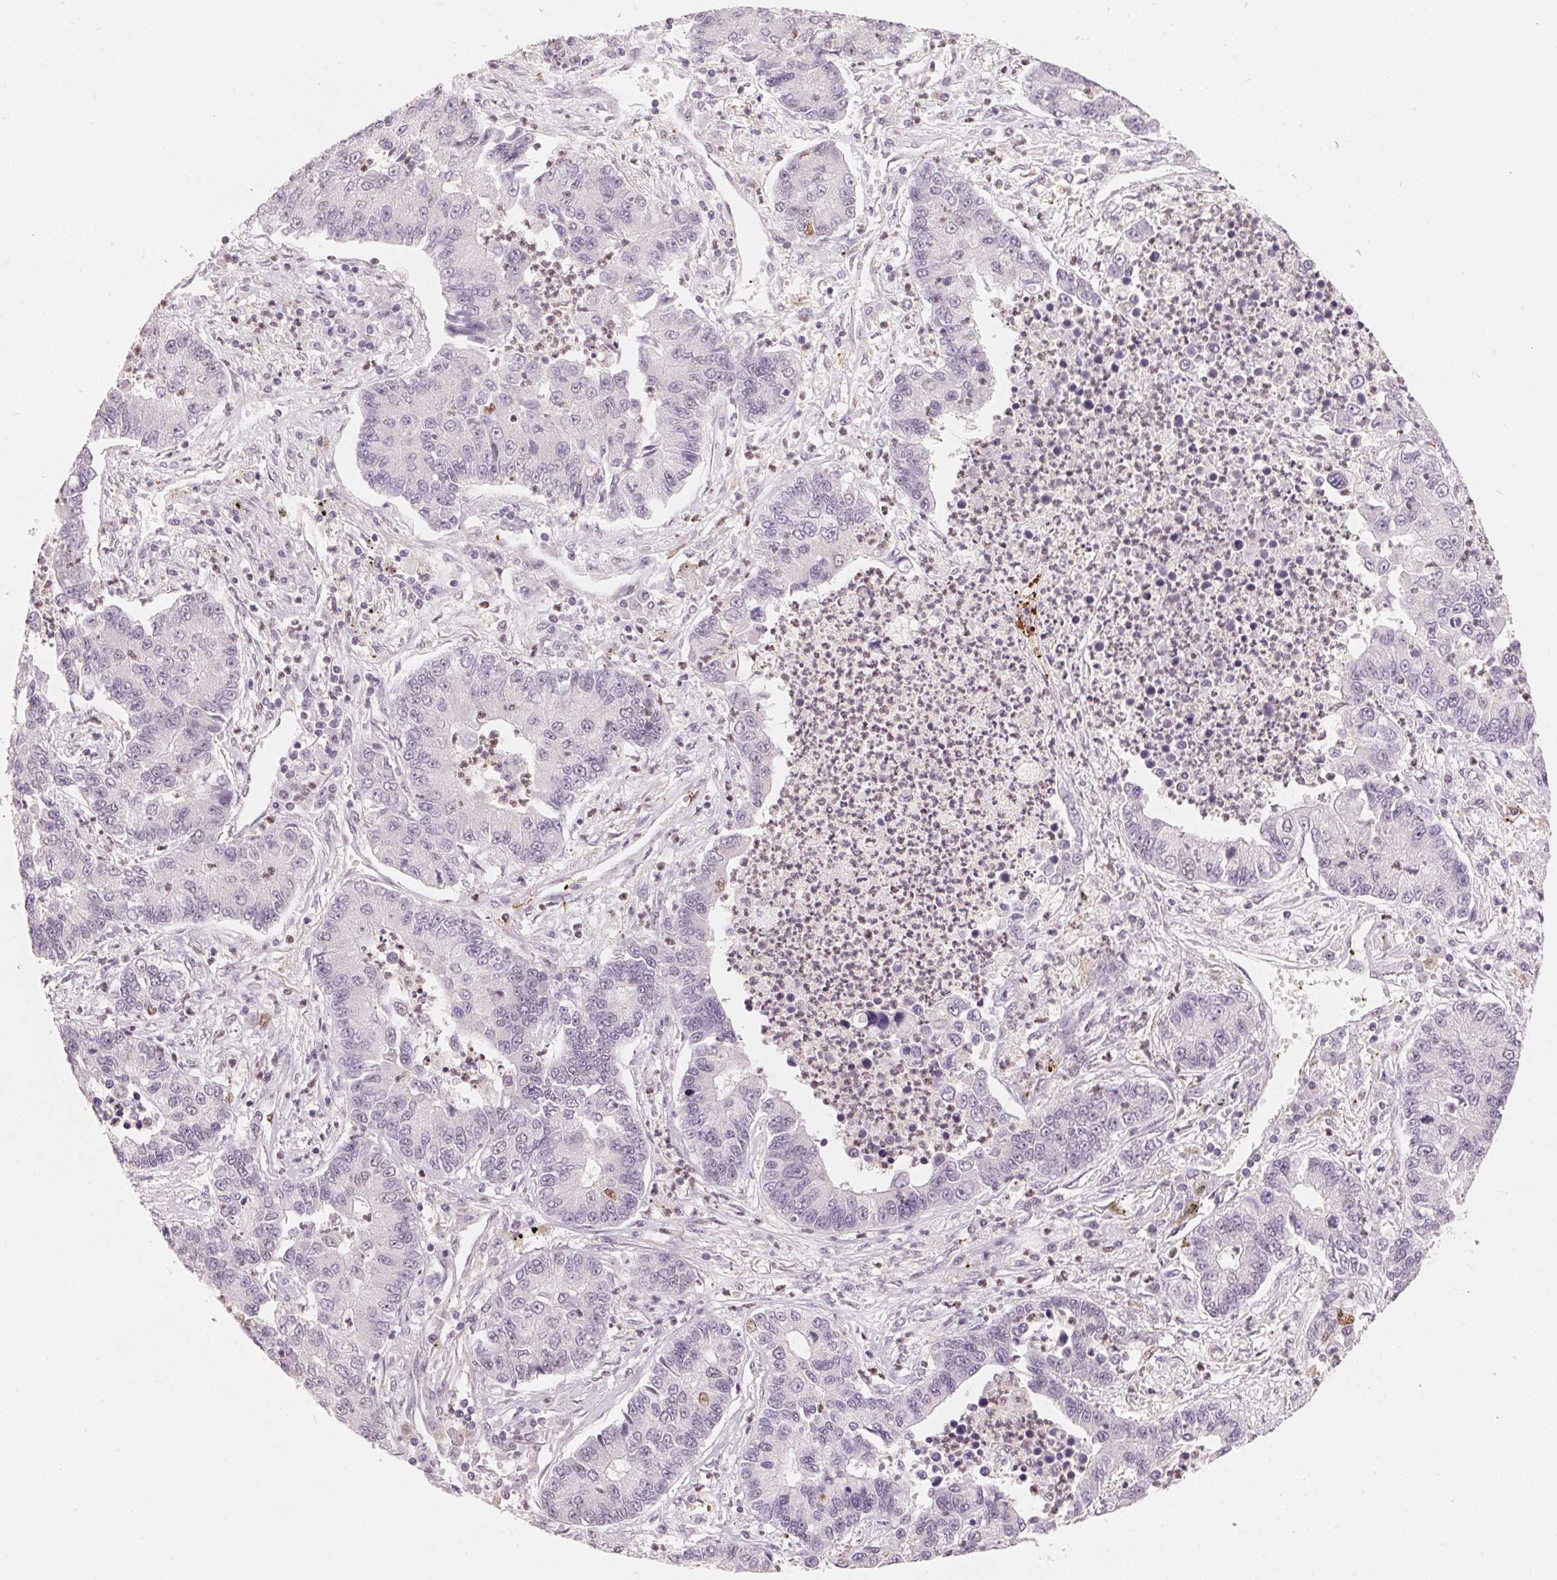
{"staining": {"intensity": "negative", "quantity": "none", "location": "none"}, "tissue": "lung cancer", "cell_type": "Tumor cells", "image_type": "cancer", "snomed": [{"axis": "morphology", "description": "Adenocarcinoma, NOS"}, {"axis": "topography", "description": "Lung"}], "caption": "This is an immunohistochemistry (IHC) histopathology image of lung cancer. There is no staining in tumor cells.", "gene": "ARHGAP22", "patient": {"sex": "female", "age": 57}}